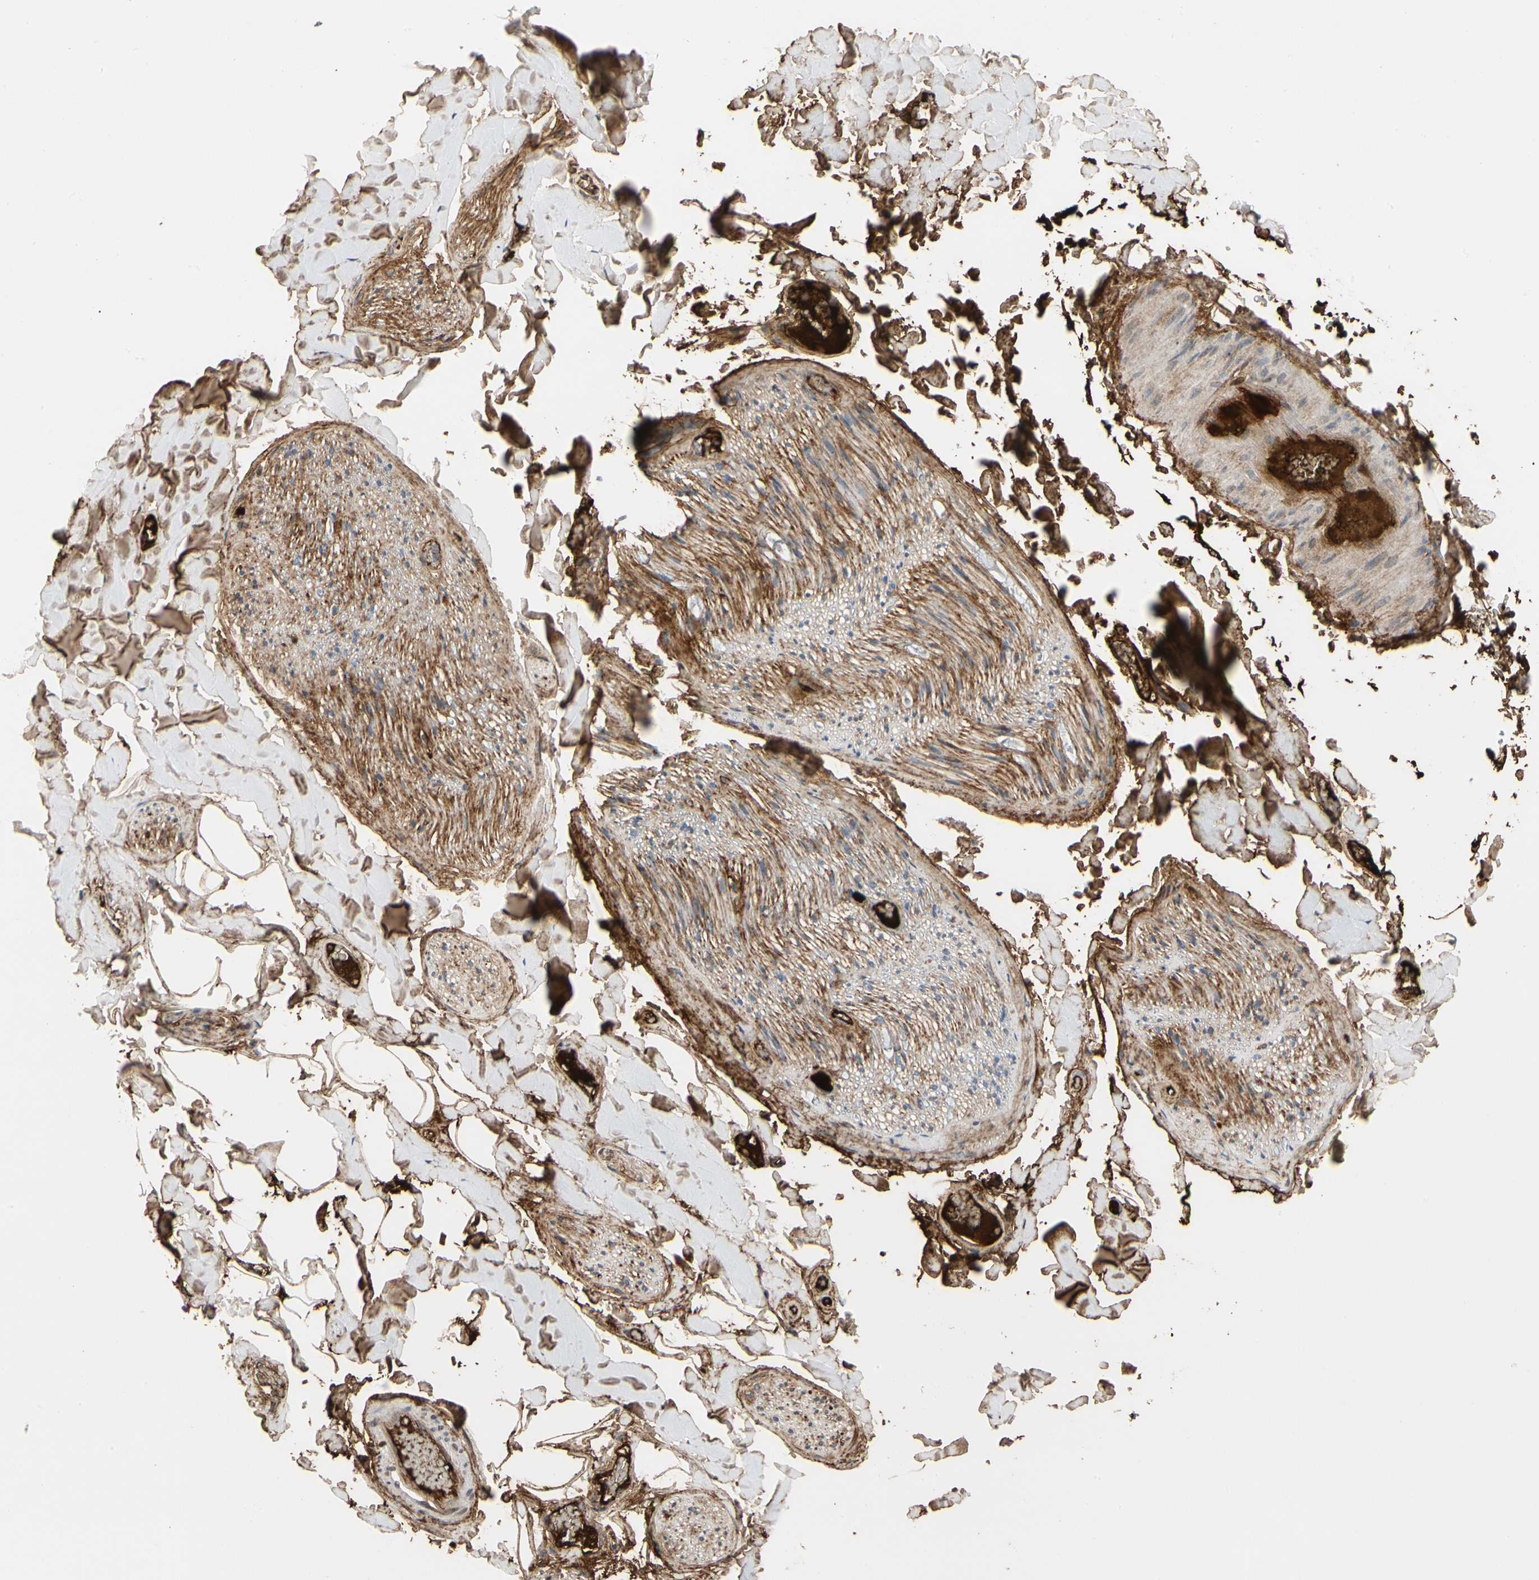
{"staining": {"intensity": "moderate", "quantity": ">75%", "location": "cytoplasmic/membranous"}, "tissue": "adipose tissue", "cell_type": "Adipocytes", "image_type": "normal", "snomed": [{"axis": "morphology", "description": "Normal tissue, NOS"}, {"axis": "topography", "description": "Peripheral nerve tissue"}], "caption": "Adipose tissue stained with a brown dye shows moderate cytoplasmic/membranous positive expression in approximately >75% of adipocytes.", "gene": "FGB", "patient": {"sex": "male", "age": 70}}